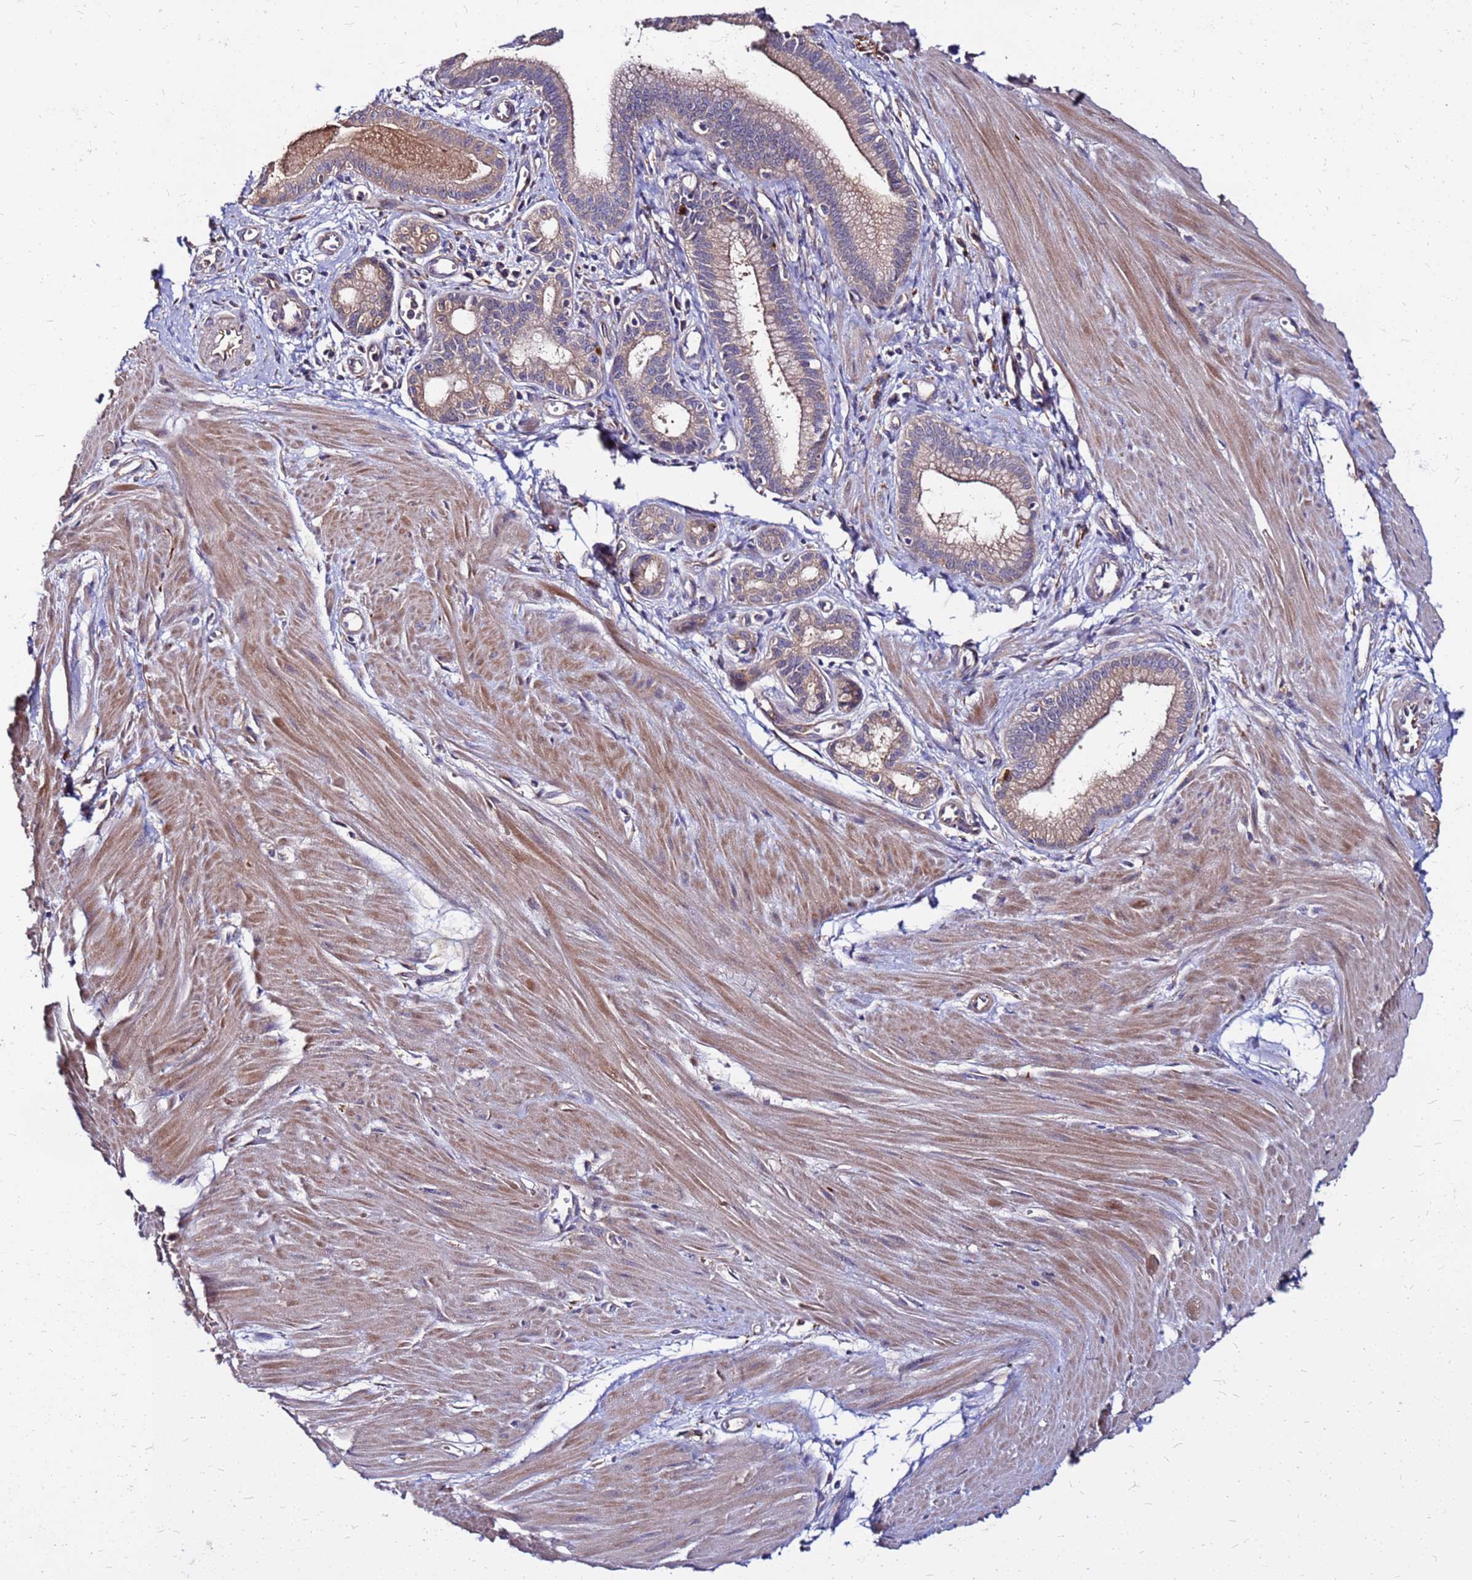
{"staining": {"intensity": "weak", "quantity": ">75%", "location": "cytoplasmic/membranous"}, "tissue": "pancreatic cancer", "cell_type": "Tumor cells", "image_type": "cancer", "snomed": [{"axis": "morphology", "description": "Adenocarcinoma, NOS"}, {"axis": "topography", "description": "Pancreas"}], "caption": "Immunohistochemical staining of human pancreatic adenocarcinoma displays low levels of weak cytoplasmic/membranous protein positivity in about >75% of tumor cells. (DAB (3,3'-diaminobenzidine) IHC with brightfield microscopy, high magnification).", "gene": "ARHGEF5", "patient": {"sex": "female", "age": 72}}